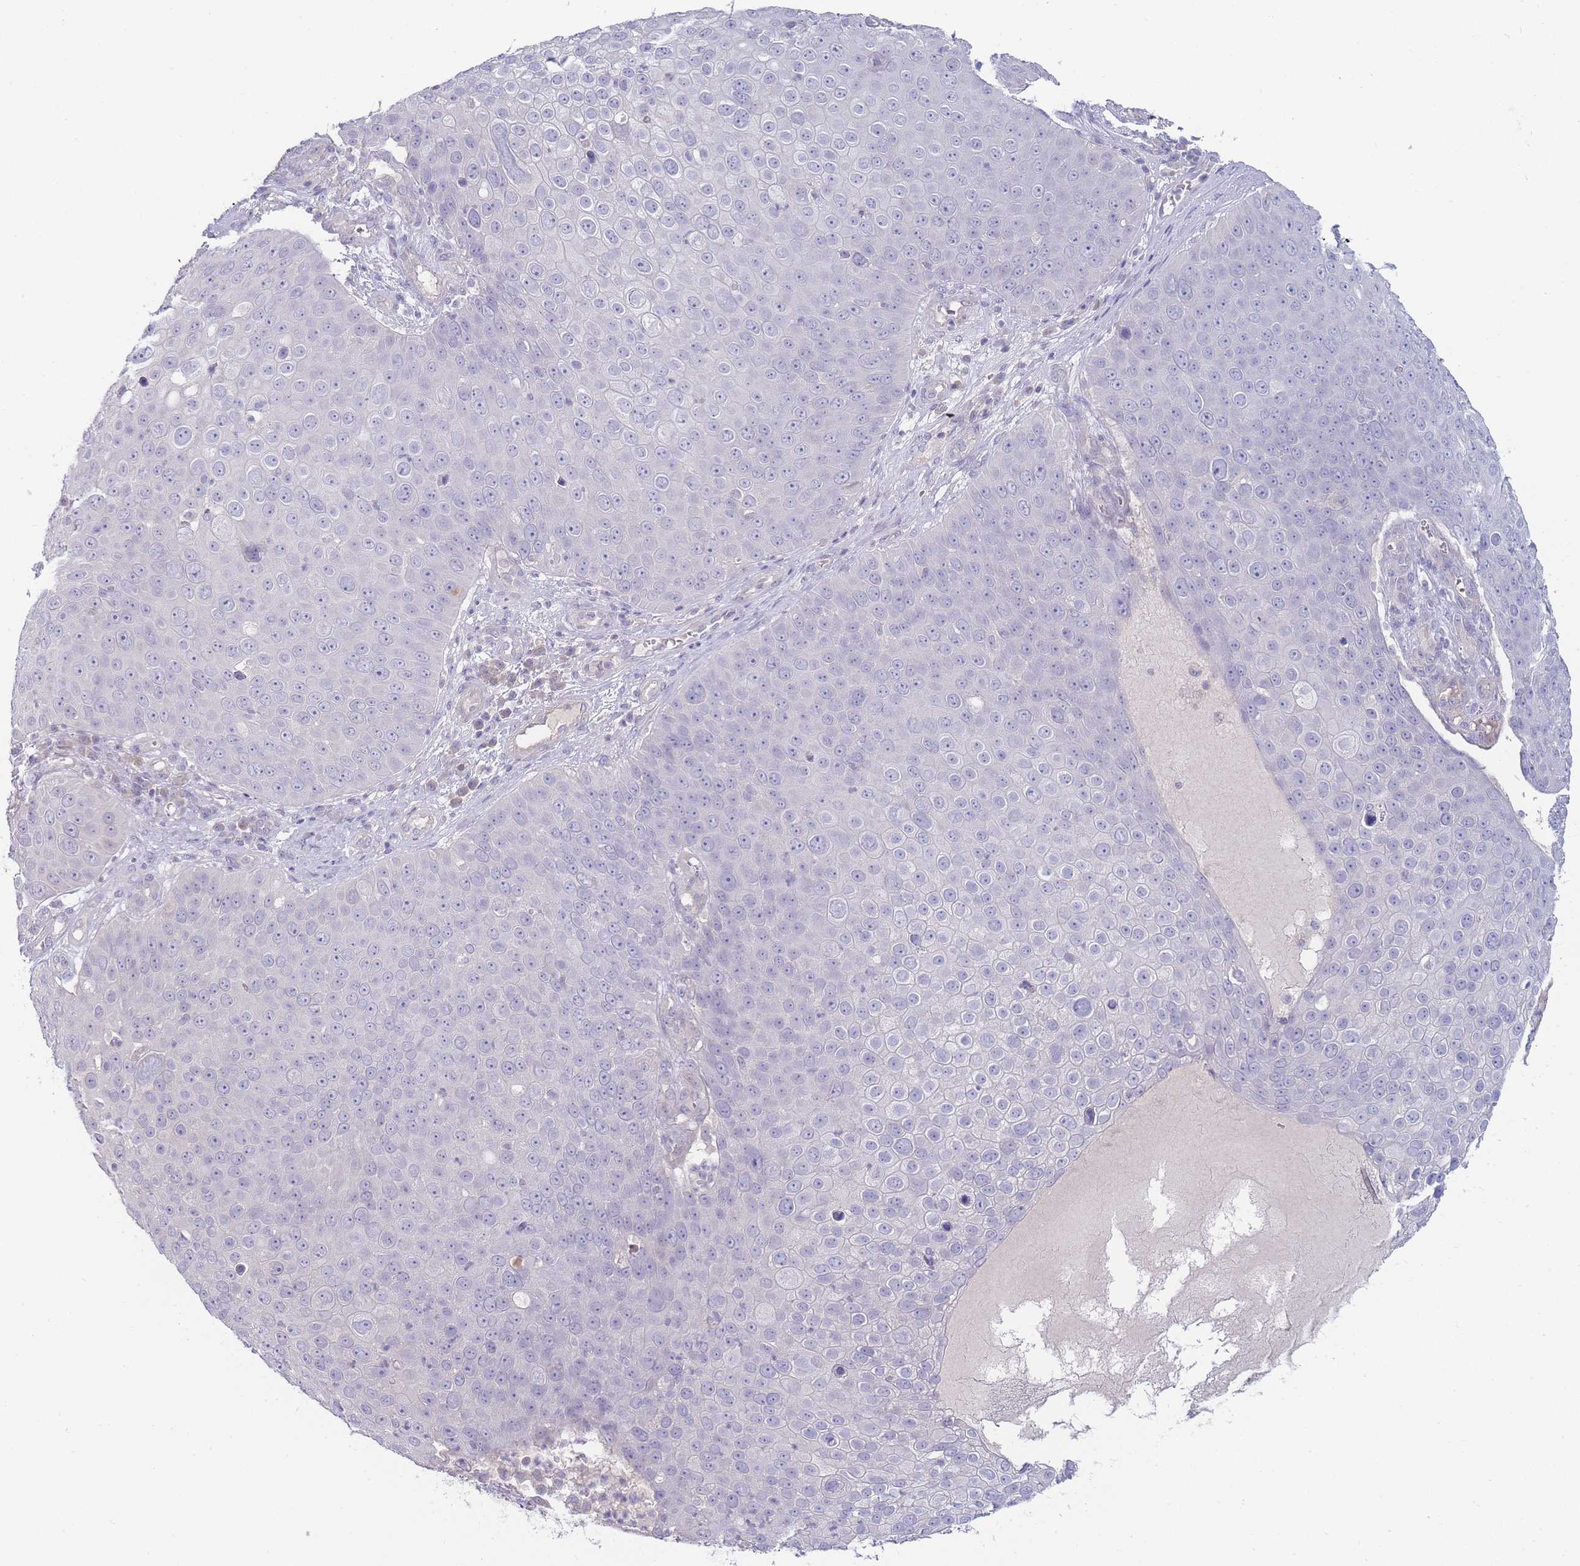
{"staining": {"intensity": "negative", "quantity": "none", "location": "none"}, "tissue": "skin cancer", "cell_type": "Tumor cells", "image_type": "cancer", "snomed": [{"axis": "morphology", "description": "Squamous cell carcinoma, NOS"}, {"axis": "topography", "description": "Skin"}], "caption": "A high-resolution histopathology image shows immunohistochemistry staining of squamous cell carcinoma (skin), which reveals no significant positivity in tumor cells.", "gene": "SPHKAP", "patient": {"sex": "male", "age": 71}}